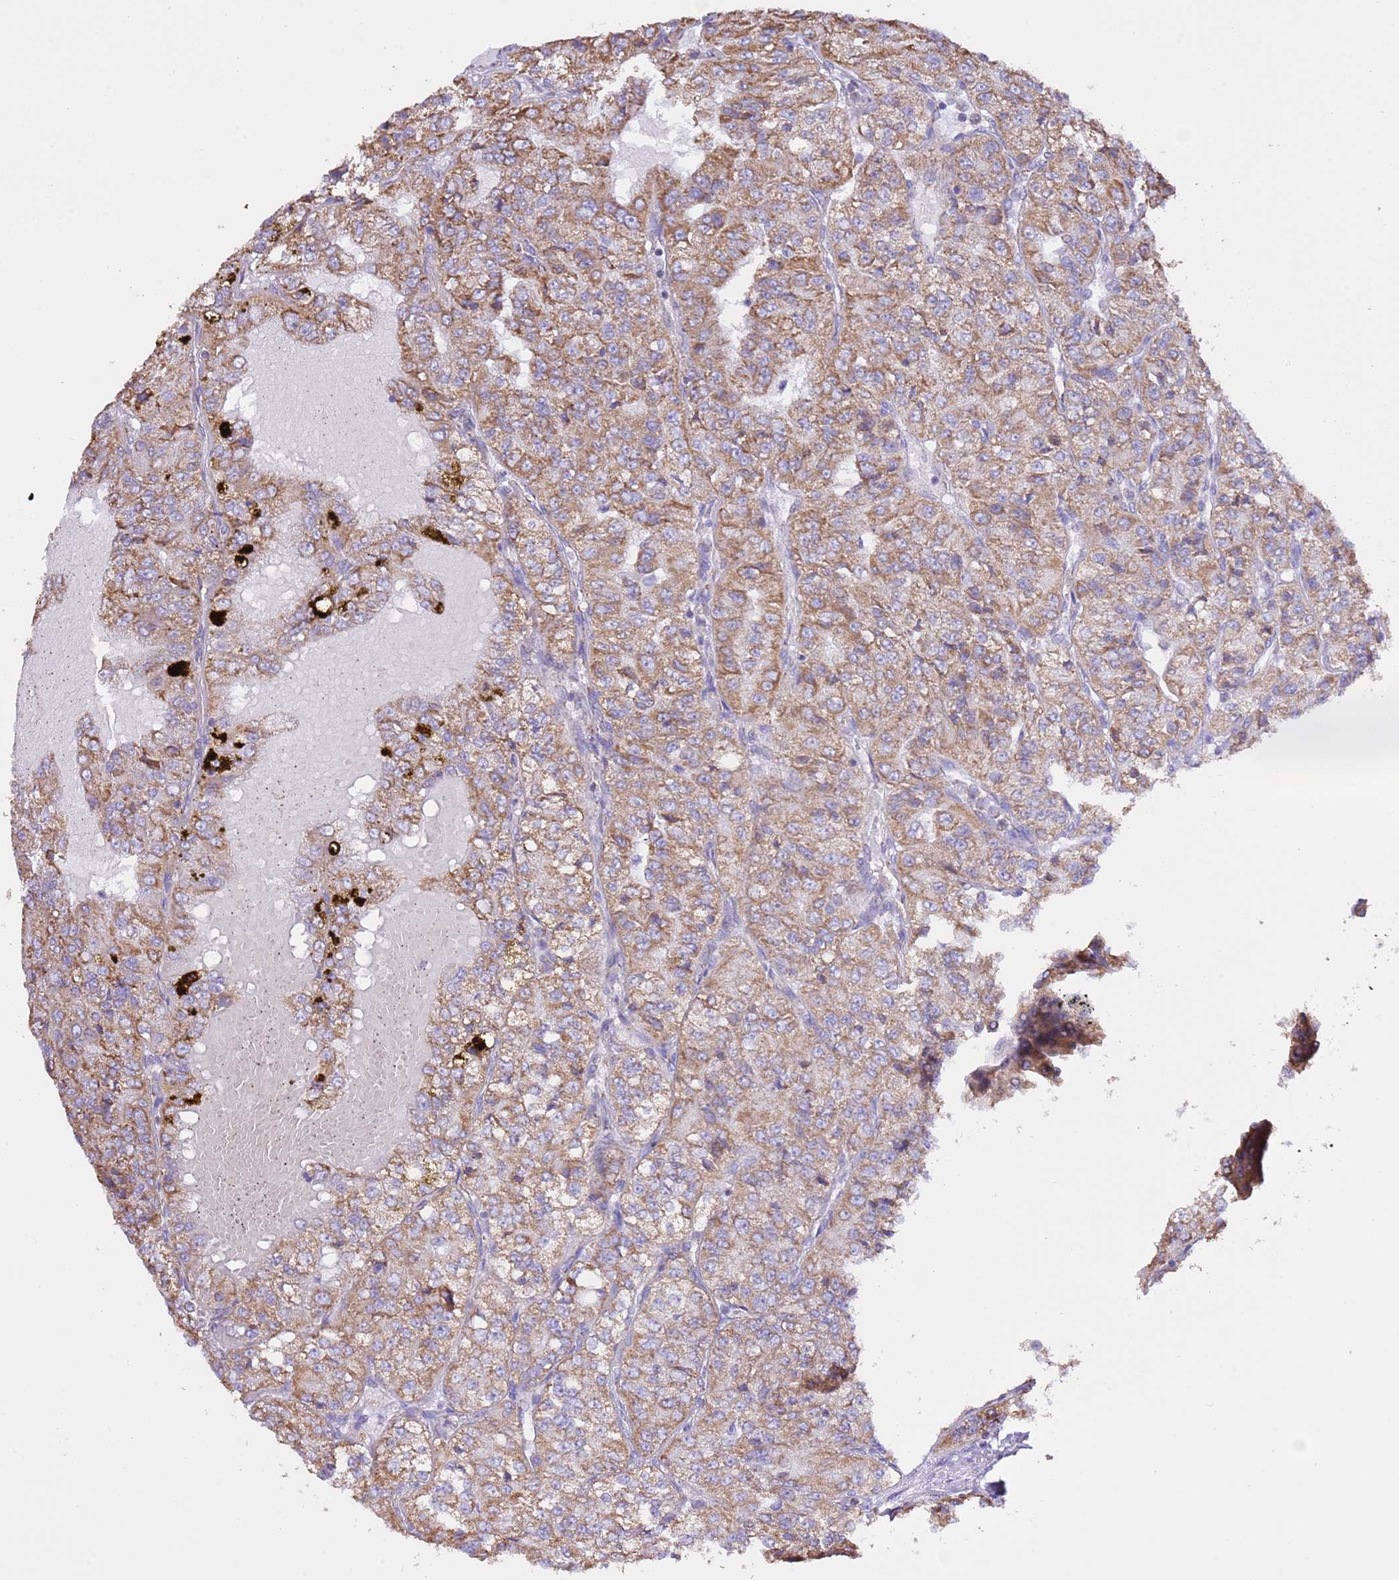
{"staining": {"intensity": "moderate", "quantity": ">75%", "location": "cytoplasmic/membranous"}, "tissue": "renal cancer", "cell_type": "Tumor cells", "image_type": "cancer", "snomed": [{"axis": "morphology", "description": "Adenocarcinoma, NOS"}, {"axis": "topography", "description": "Kidney"}], "caption": "Renal adenocarcinoma was stained to show a protein in brown. There is medium levels of moderate cytoplasmic/membranous positivity in approximately >75% of tumor cells.", "gene": "TEKTIP1", "patient": {"sex": "female", "age": 63}}